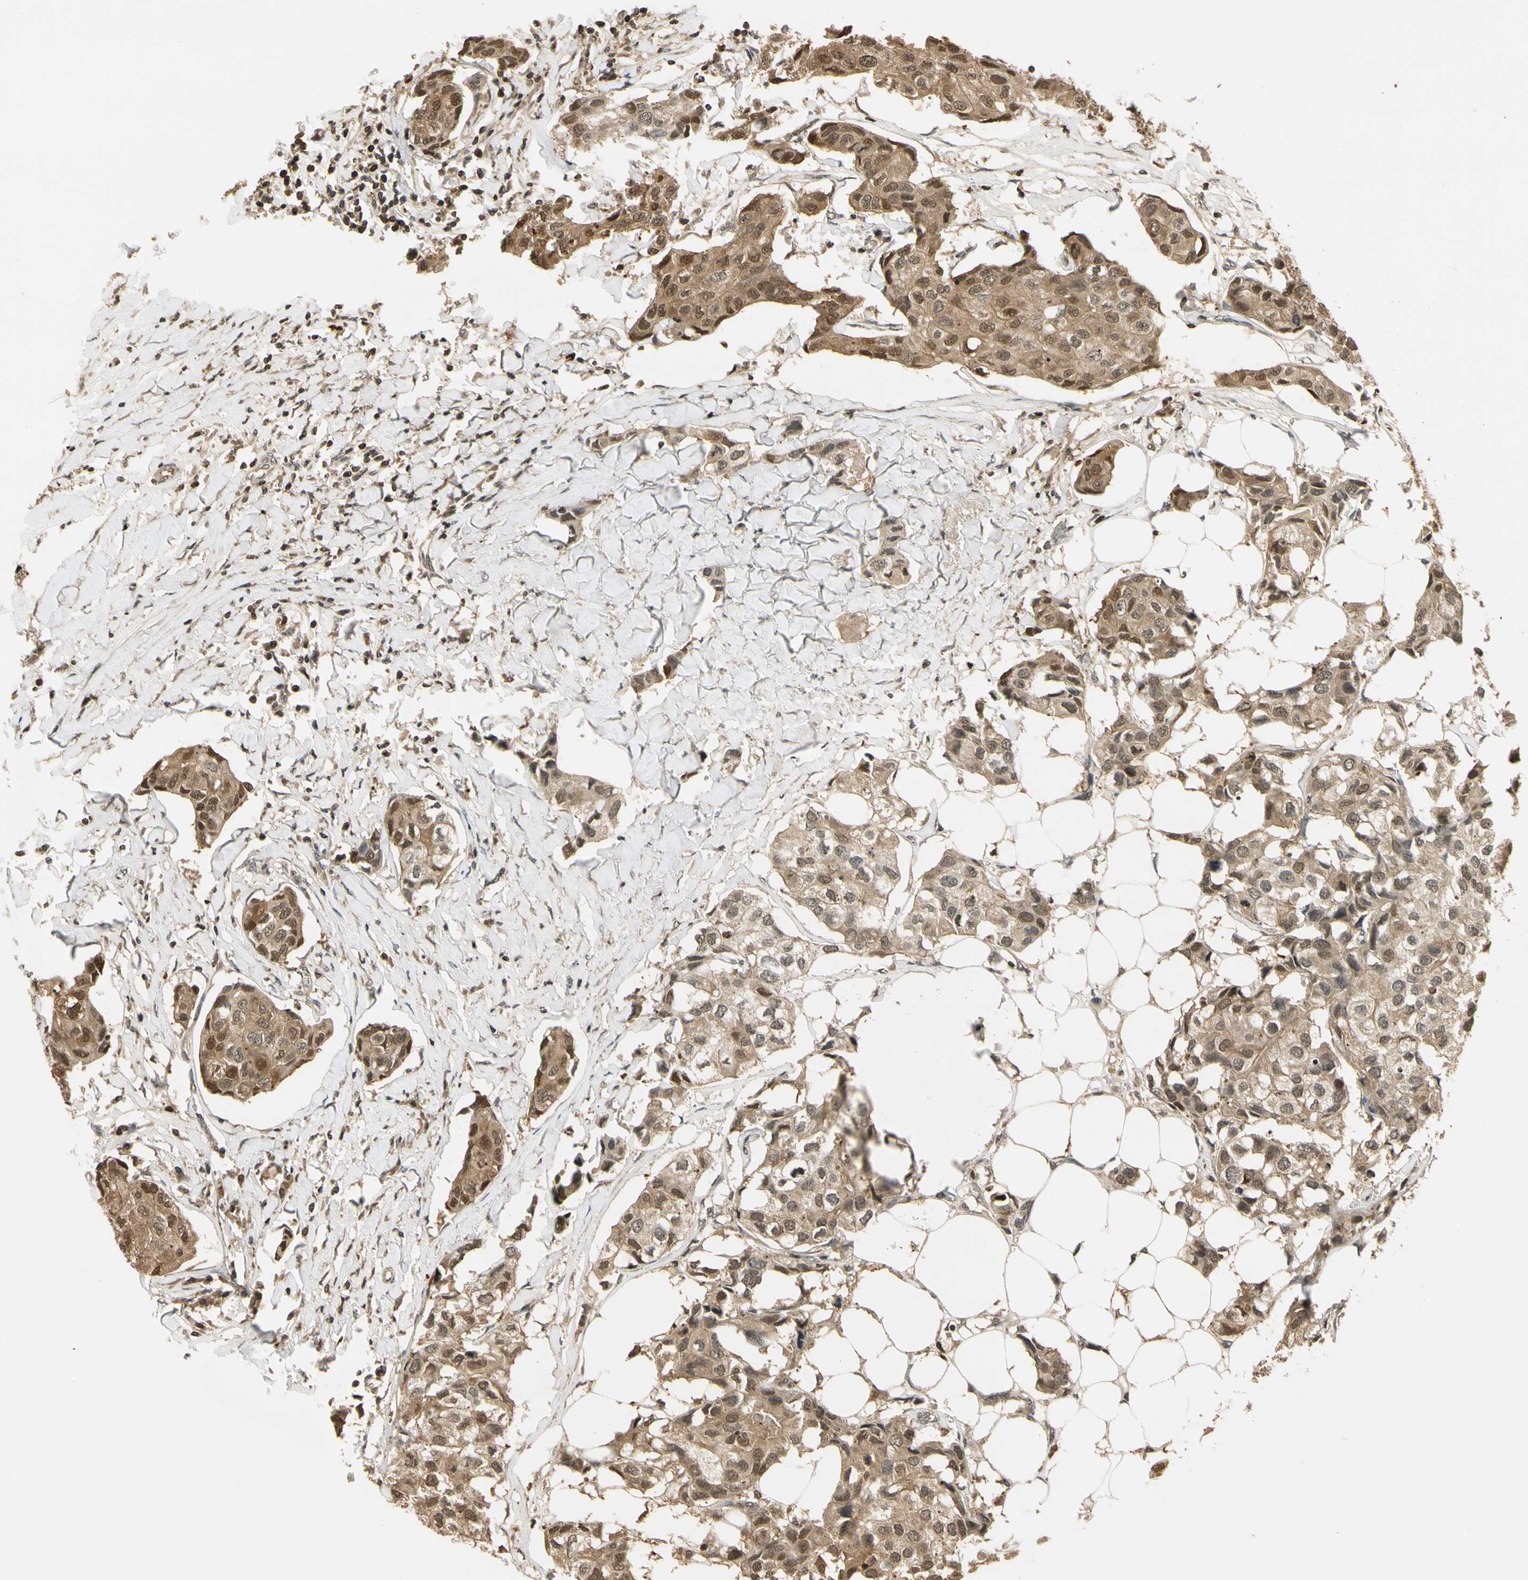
{"staining": {"intensity": "moderate", "quantity": ">75%", "location": "cytoplasmic/membranous,nuclear"}, "tissue": "breast cancer", "cell_type": "Tumor cells", "image_type": "cancer", "snomed": [{"axis": "morphology", "description": "Duct carcinoma"}, {"axis": "topography", "description": "Breast"}], "caption": "Immunohistochemical staining of human infiltrating ductal carcinoma (breast) reveals medium levels of moderate cytoplasmic/membranous and nuclear protein positivity in approximately >75% of tumor cells.", "gene": "SOD1", "patient": {"sex": "female", "age": 80}}